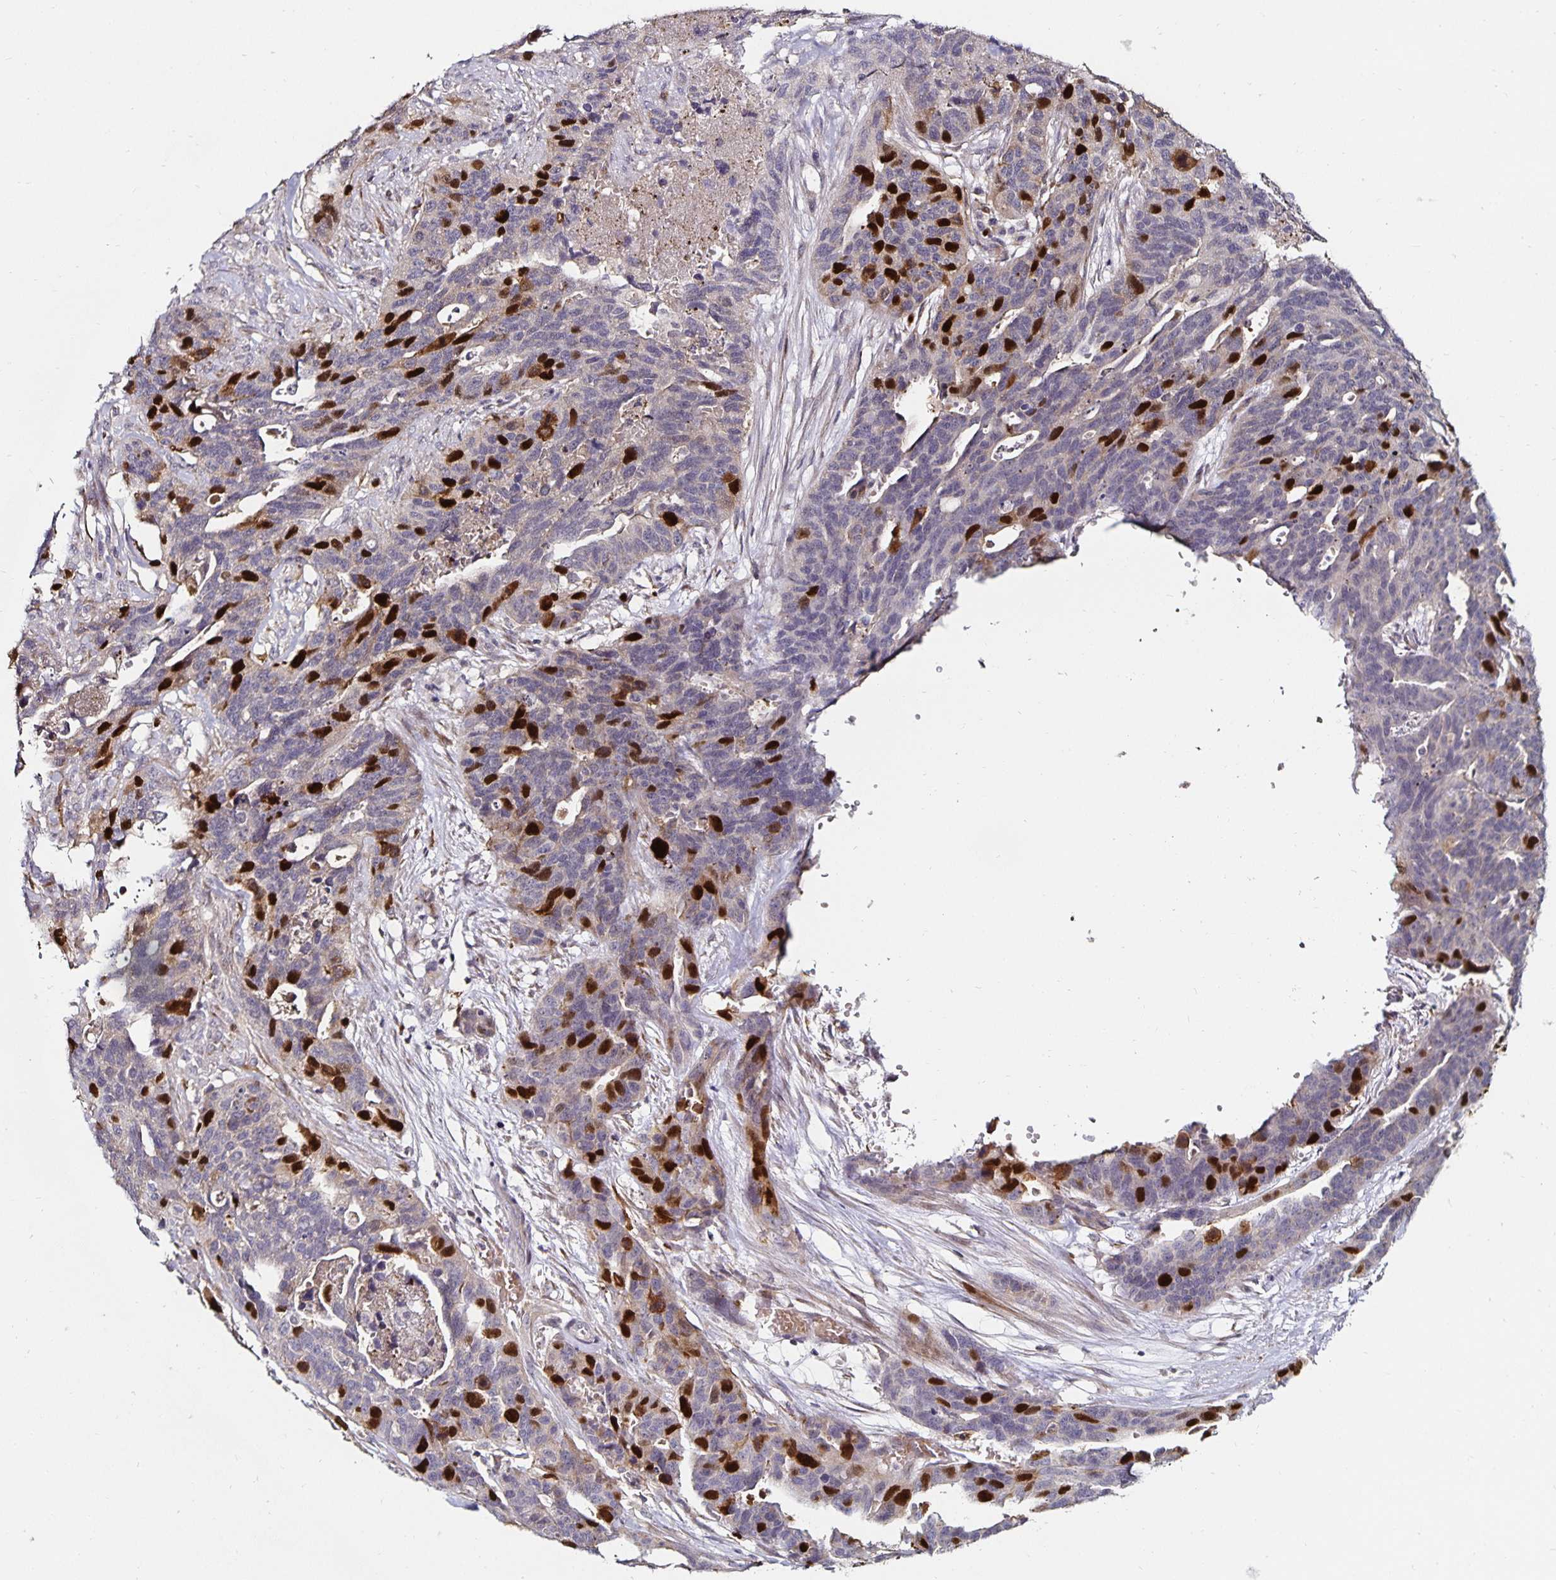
{"staining": {"intensity": "strong", "quantity": "<25%", "location": "nuclear"}, "tissue": "ovarian cancer", "cell_type": "Tumor cells", "image_type": "cancer", "snomed": [{"axis": "morphology", "description": "Cystadenocarcinoma, serous, NOS"}, {"axis": "topography", "description": "Ovary"}], "caption": "The micrograph shows immunohistochemical staining of ovarian serous cystadenocarcinoma. There is strong nuclear staining is appreciated in approximately <25% of tumor cells.", "gene": "ANLN", "patient": {"sex": "female", "age": 64}}